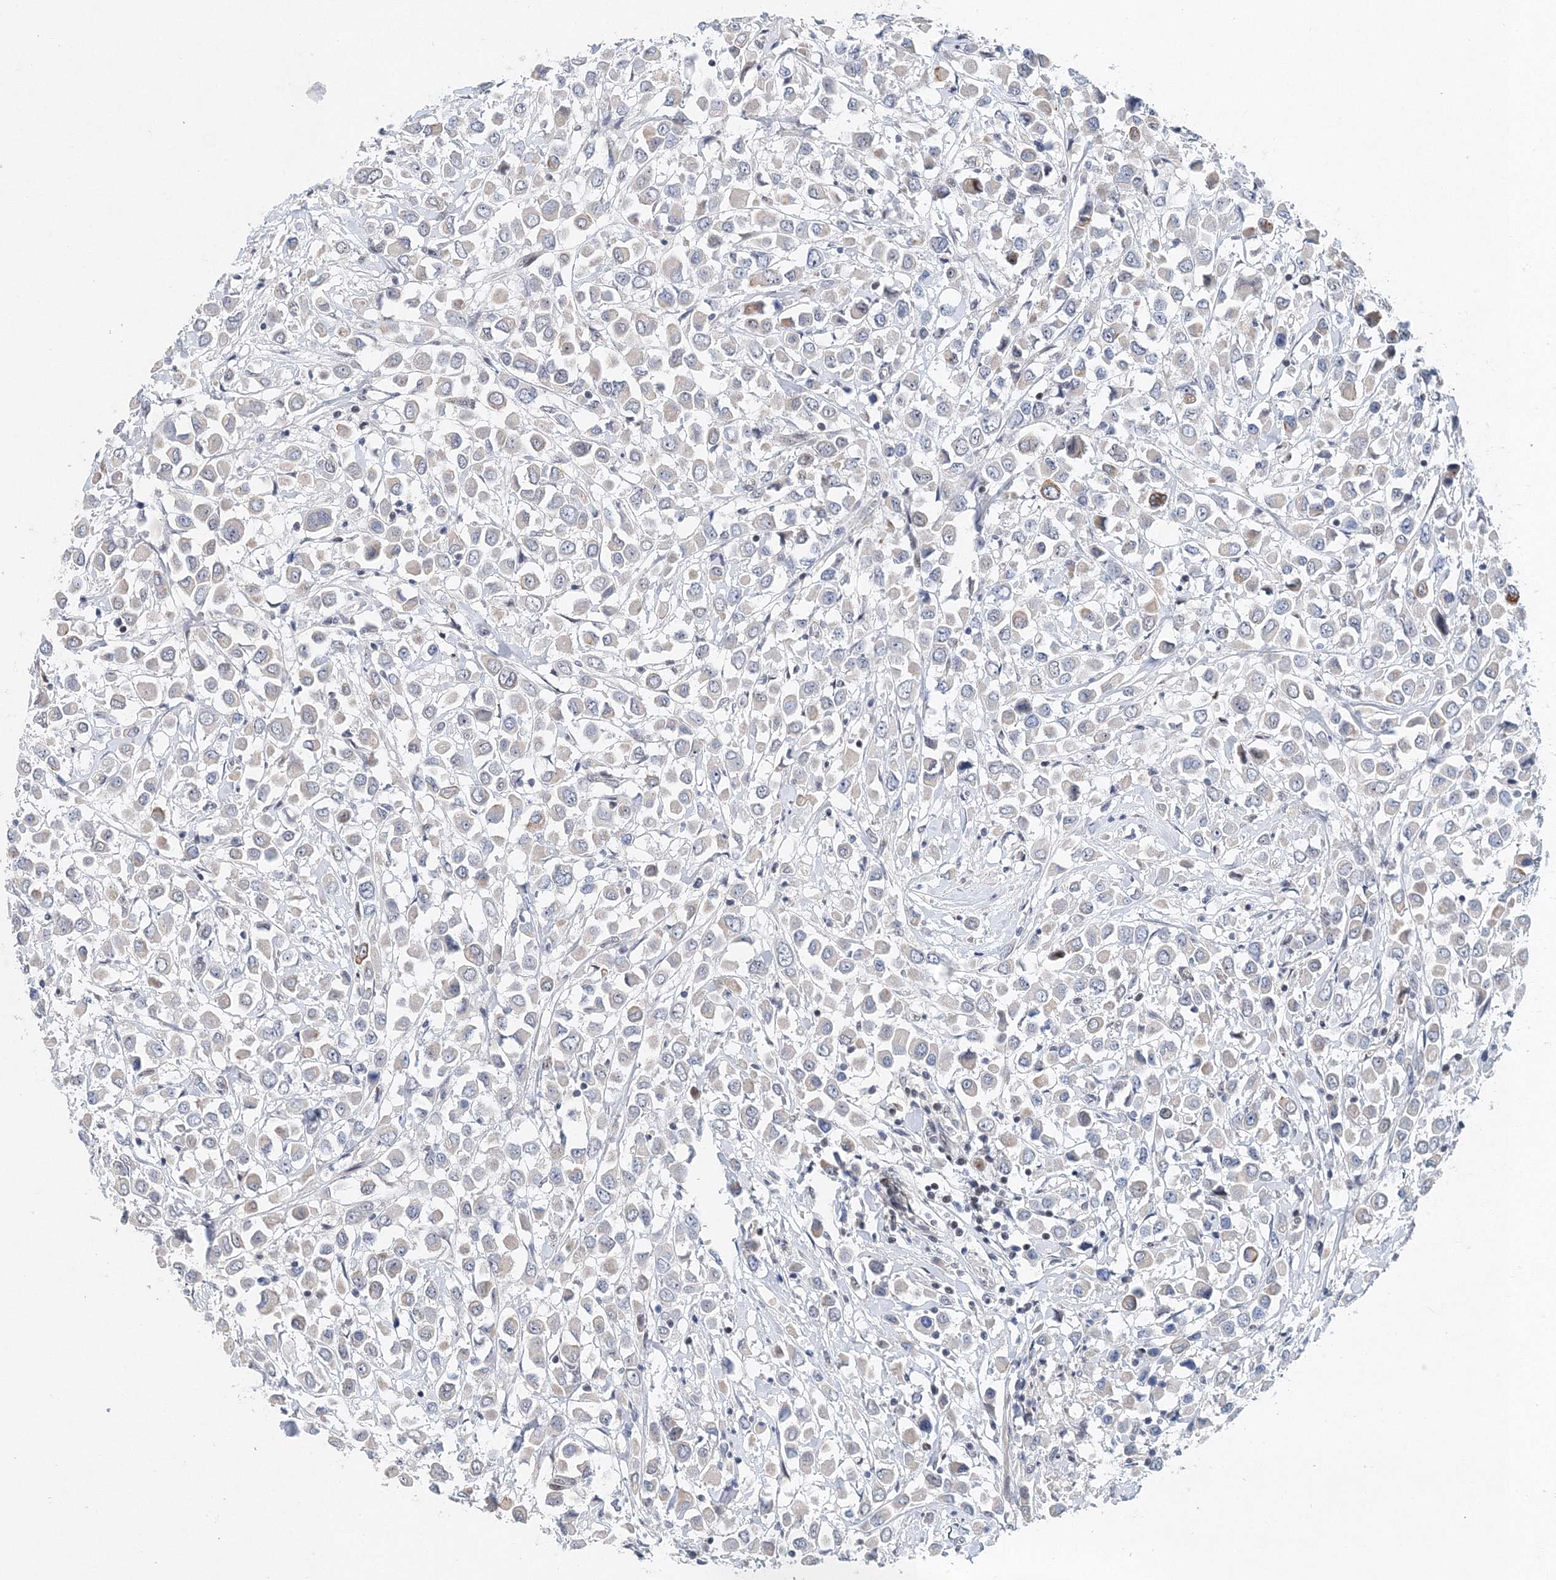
{"staining": {"intensity": "negative", "quantity": "none", "location": "none"}, "tissue": "breast cancer", "cell_type": "Tumor cells", "image_type": "cancer", "snomed": [{"axis": "morphology", "description": "Duct carcinoma"}, {"axis": "topography", "description": "Breast"}], "caption": "Intraductal carcinoma (breast) was stained to show a protein in brown. There is no significant positivity in tumor cells.", "gene": "UIMC1", "patient": {"sex": "female", "age": 61}}